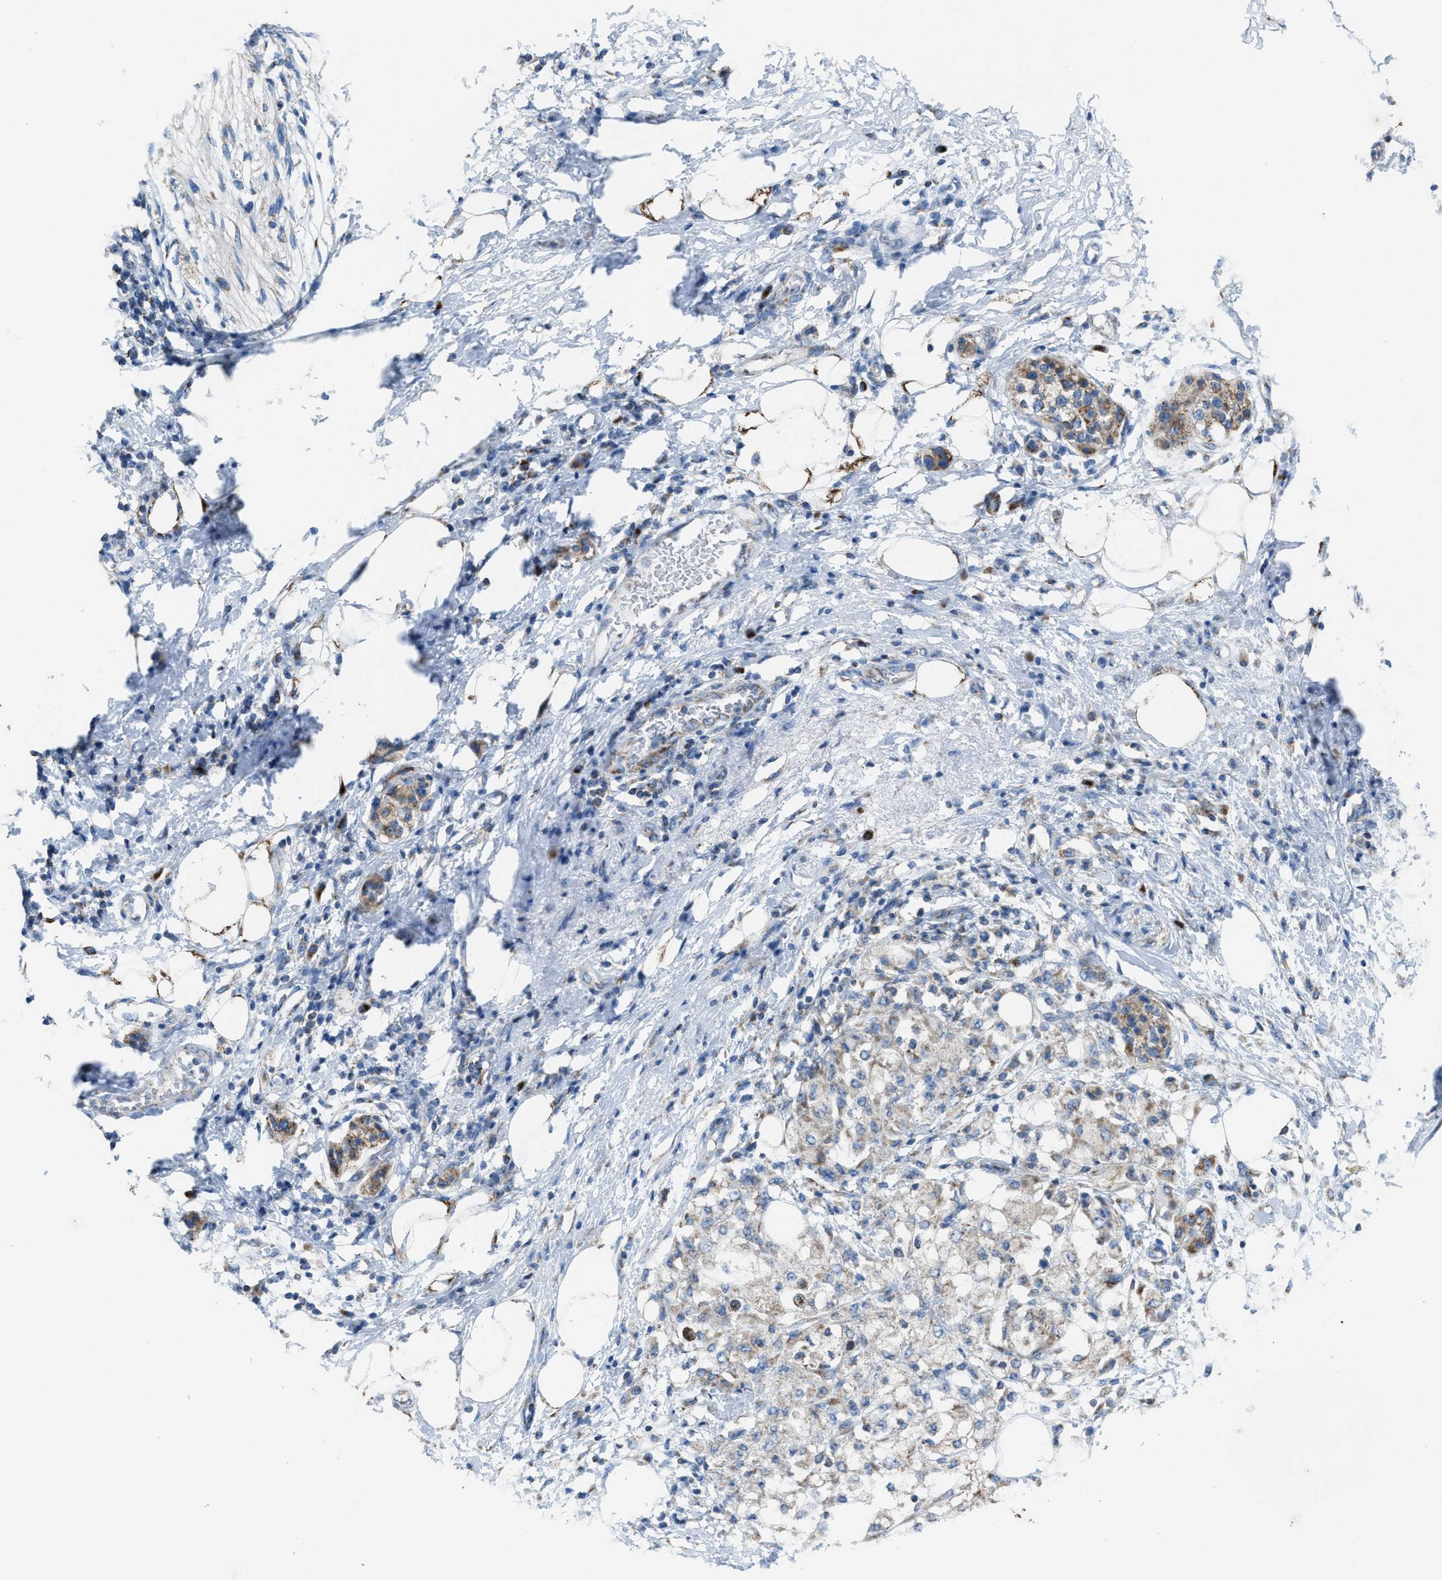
{"staining": {"intensity": "moderate", "quantity": "25%-75%", "location": "cytoplasmic/membranous"}, "tissue": "pancreatic cancer", "cell_type": "Tumor cells", "image_type": "cancer", "snomed": [{"axis": "morphology", "description": "Normal tissue, NOS"}, {"axis": "morphology", "description": "Adenocarcinoma, NOS"}, {"axis": "topography", "description": "Pancreas"}, {"axis": "topography", "description": "Duodenum"}], "caption": "The photomicrograph reveals immunohistochemical staining of pancreatic cancer. There is moderate cytoplasmic/membranous staining is appreciated in about 25%-75% of tumor cells. Immunohistochemistry stains the protein of interest in brown and the nuclei are stained blue.", "gene": "ETFB", "patient": {"sex": "female", "age": 60}}